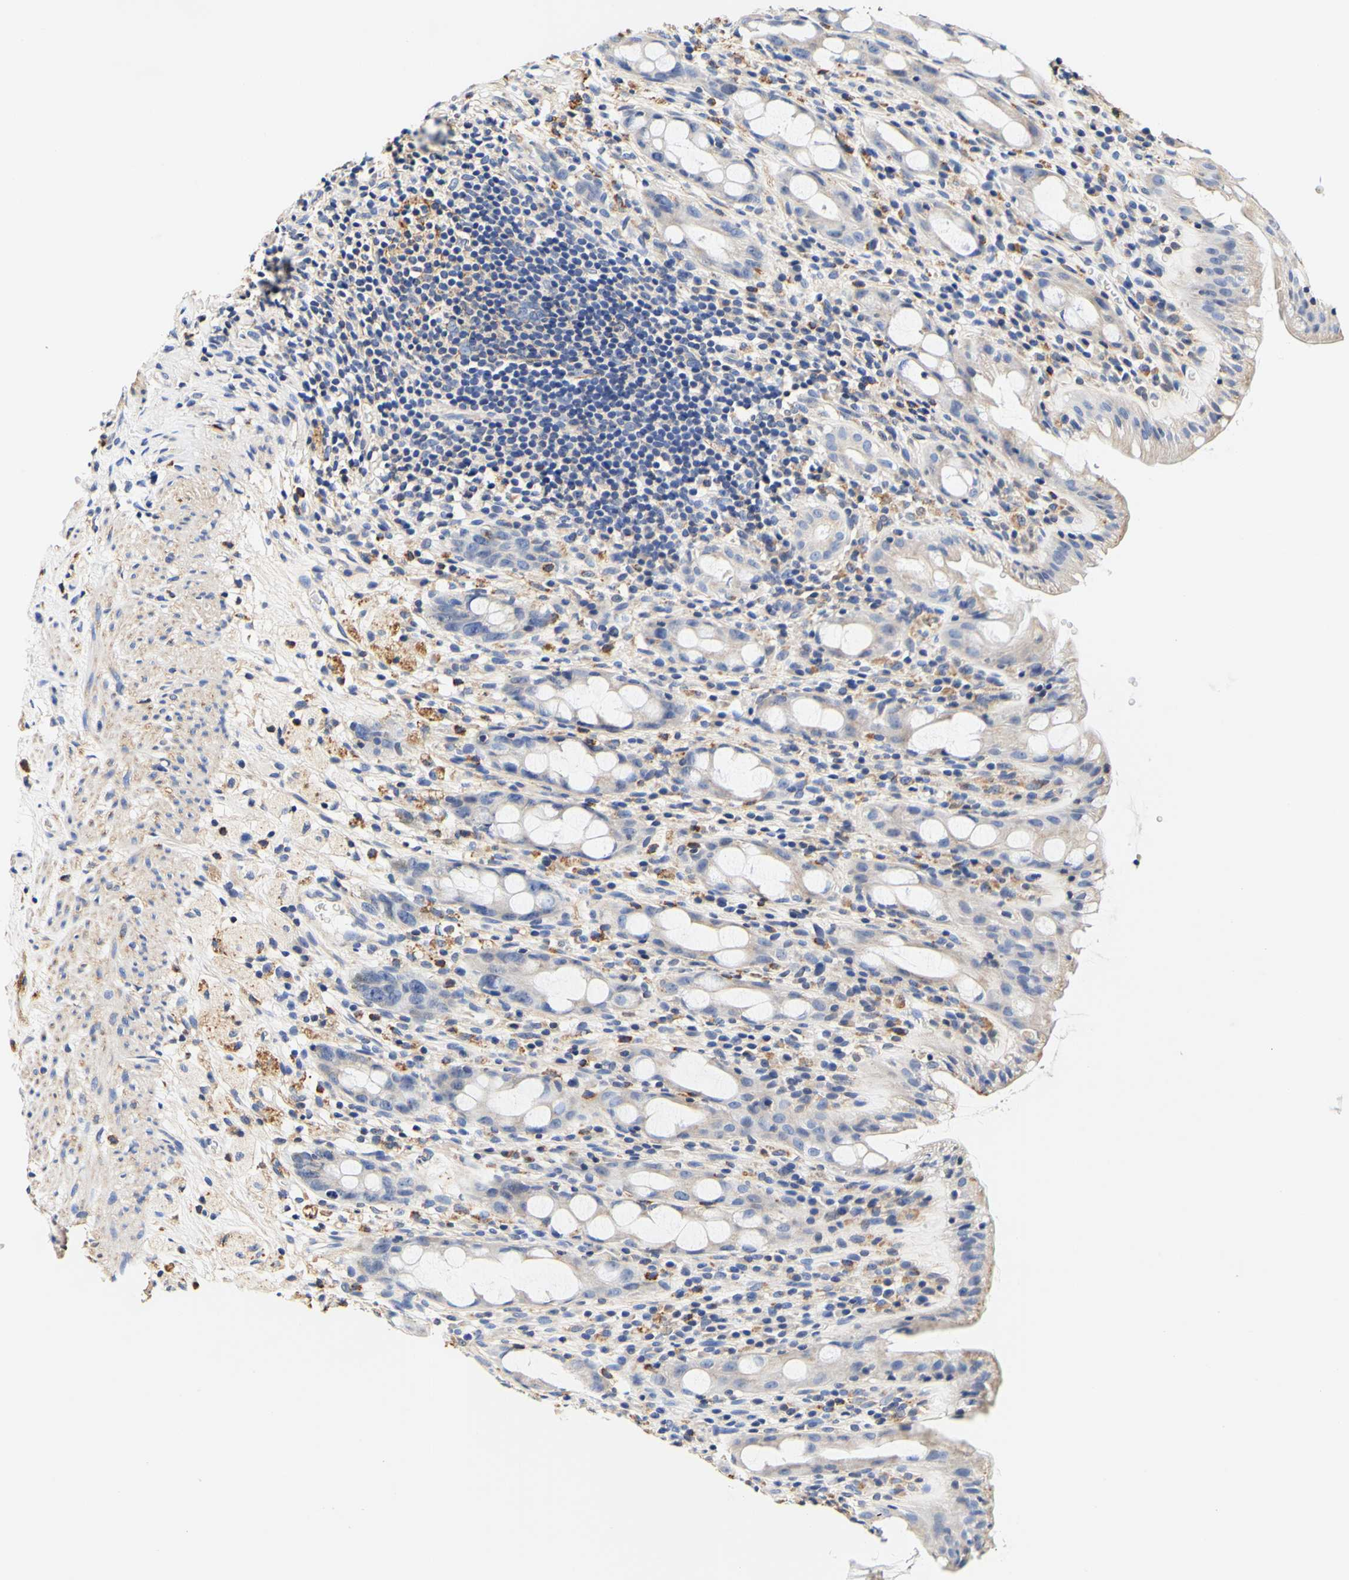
{"staining": {"intensity": "weak", "quantity": "<25%", "location": "cytoplasmic/membranous"}, "tissue": "rectum", "cell_type": "Glandular cells", "image_type": "normal", "snomed": [{"axis": "morphology", "description": "Normal tissue, NOS"}, {"axis": "topography", "description": "Rectum"}], "caption": "A photomicrograph of rectum stained for a protein displays no brown staining in glandular cells. (DAB (3,3'-diaminobenzidine) immunohistochemistry (IHC) with hematoxylin counter stain).", "gene": "CAMK4", "patient": {"sex": "male", "age": 44}}